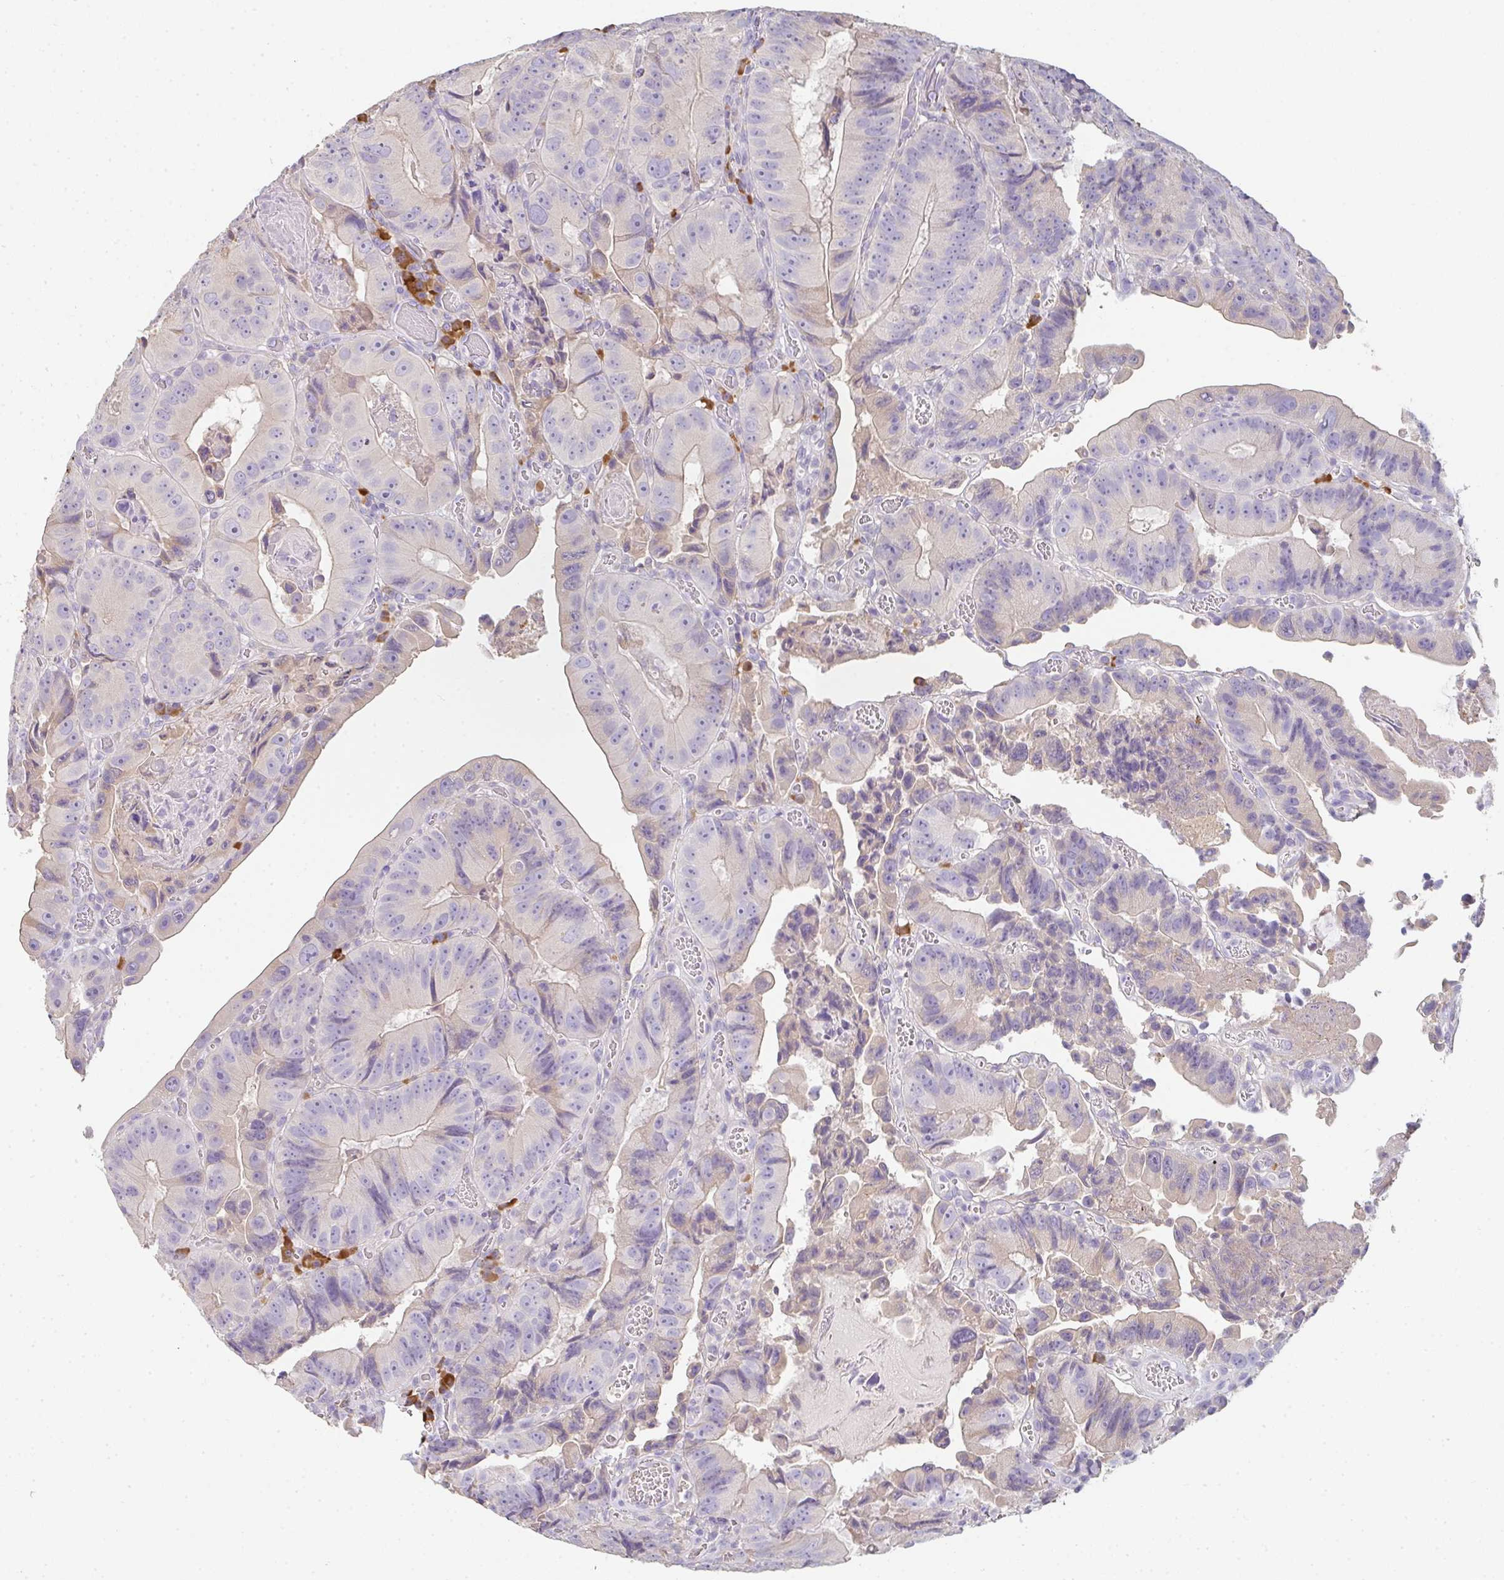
{"staining": {"intensity": "negative", "quantity": "none", "location": "none"}, "tissue": "colorectal cancer", "cell_type": "Tumor cells", "image_type": "cancer", "snomed": [{"axis": "morphology", "description": "Adenocarcinoma, NOS"}, {"axis": "topography", "description": "Colon"}], "caption": "Protein analysis of adenocarcinoma (colorectal) exhibits no significant staining in tumor cells.", "gene": "ZNF215", "patient": {"sex": "female", "age": 86}}